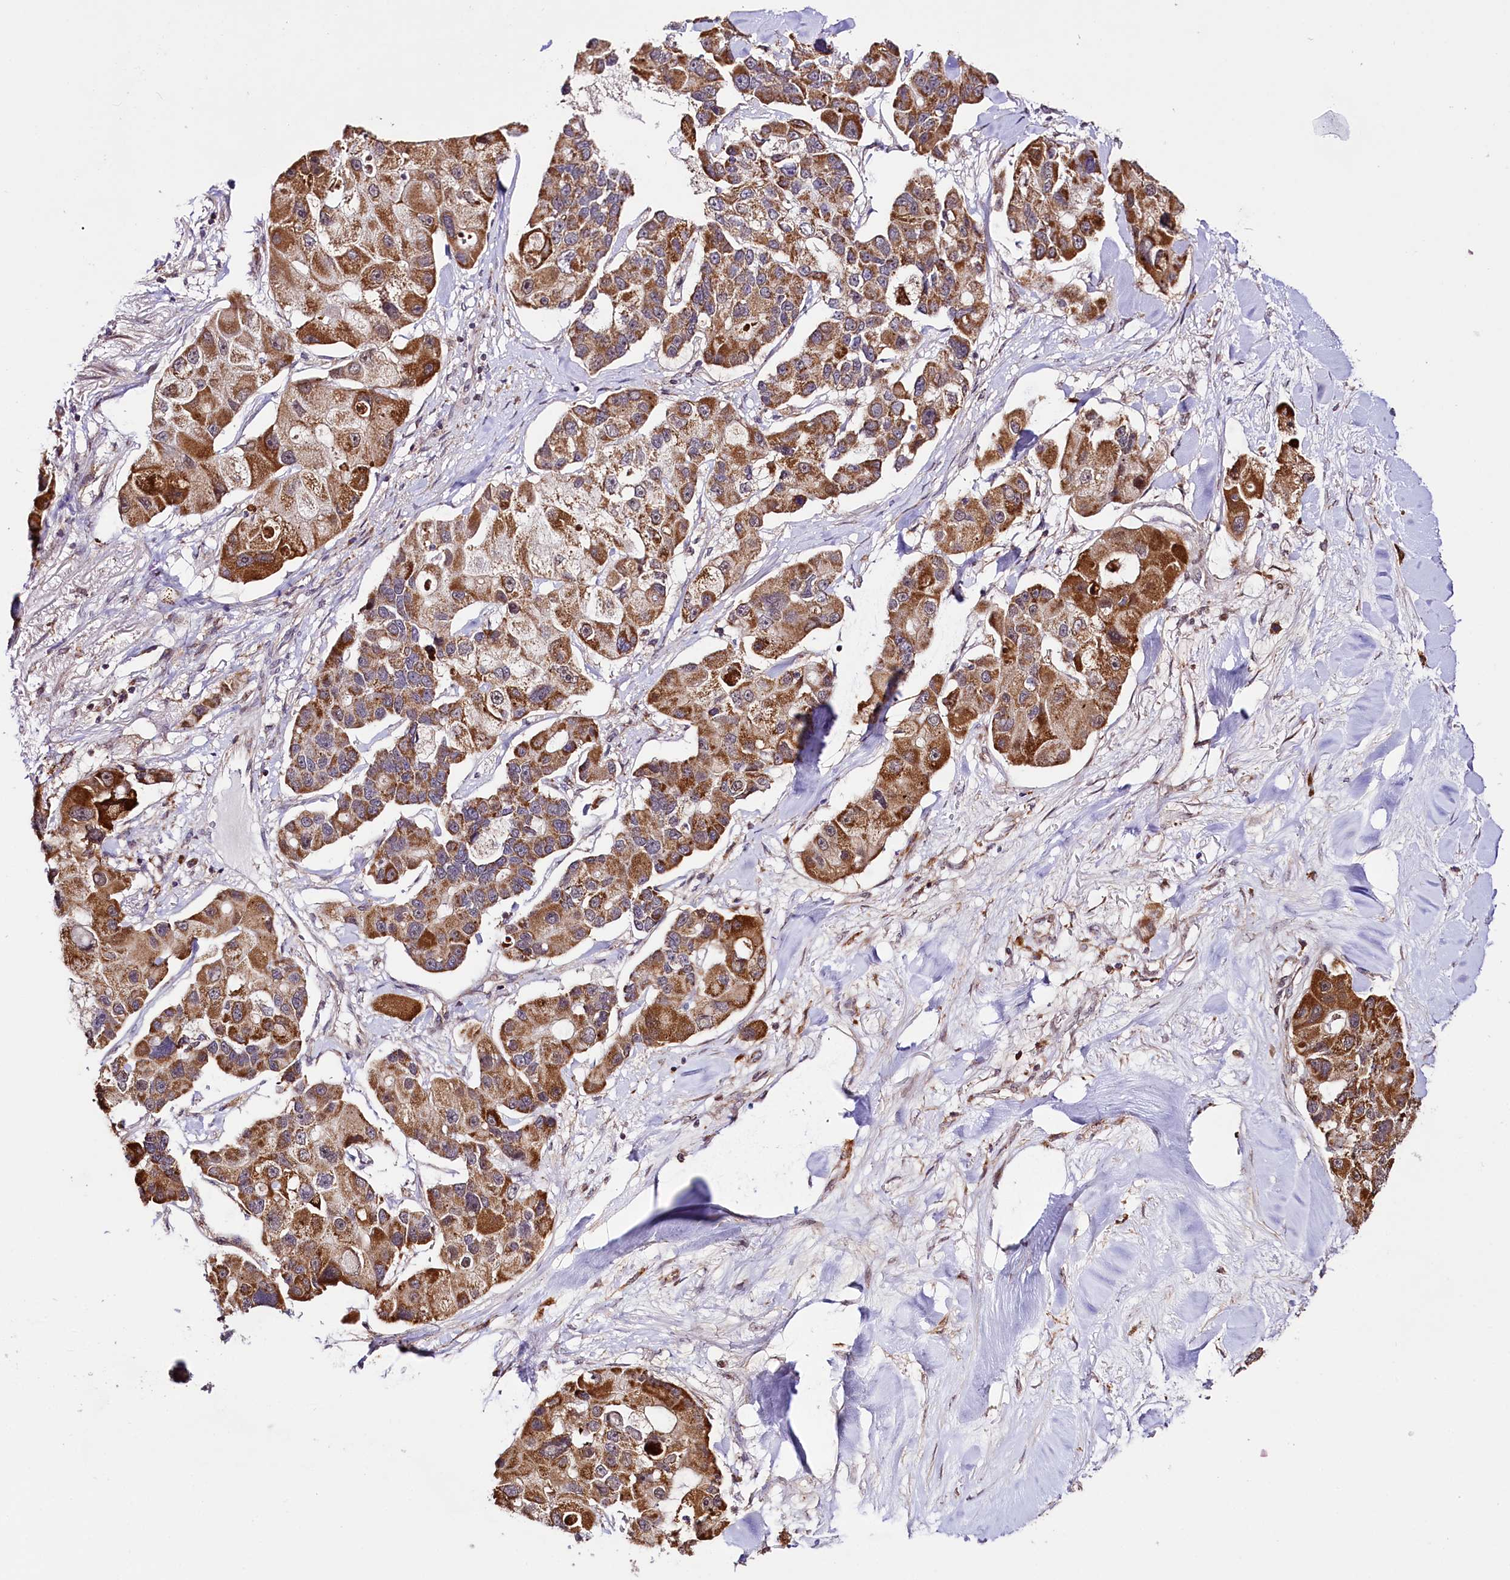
{"staining": {"intensity": "moderate", "quantity": ">75%", "location": "cytoplasmic/membranous"}, "tissue": "lung cancer", "cell_type": "Tumor cells", "image_type": "cancer", "snomed": [{"axis": "morphology", "description": "Adenocarcinoma, NOS"}, {"axis": "topography", "description": "Lung"}], "caption": "Lung cancer (adenocarcinoma) was stained to show a protein in brown. There is medium levels of moderate cytoplasmic/membranous positivity in approximately >75% of tumor cells.", "gene": "ST7", "patient": {"sex": "female", "age": 54}}